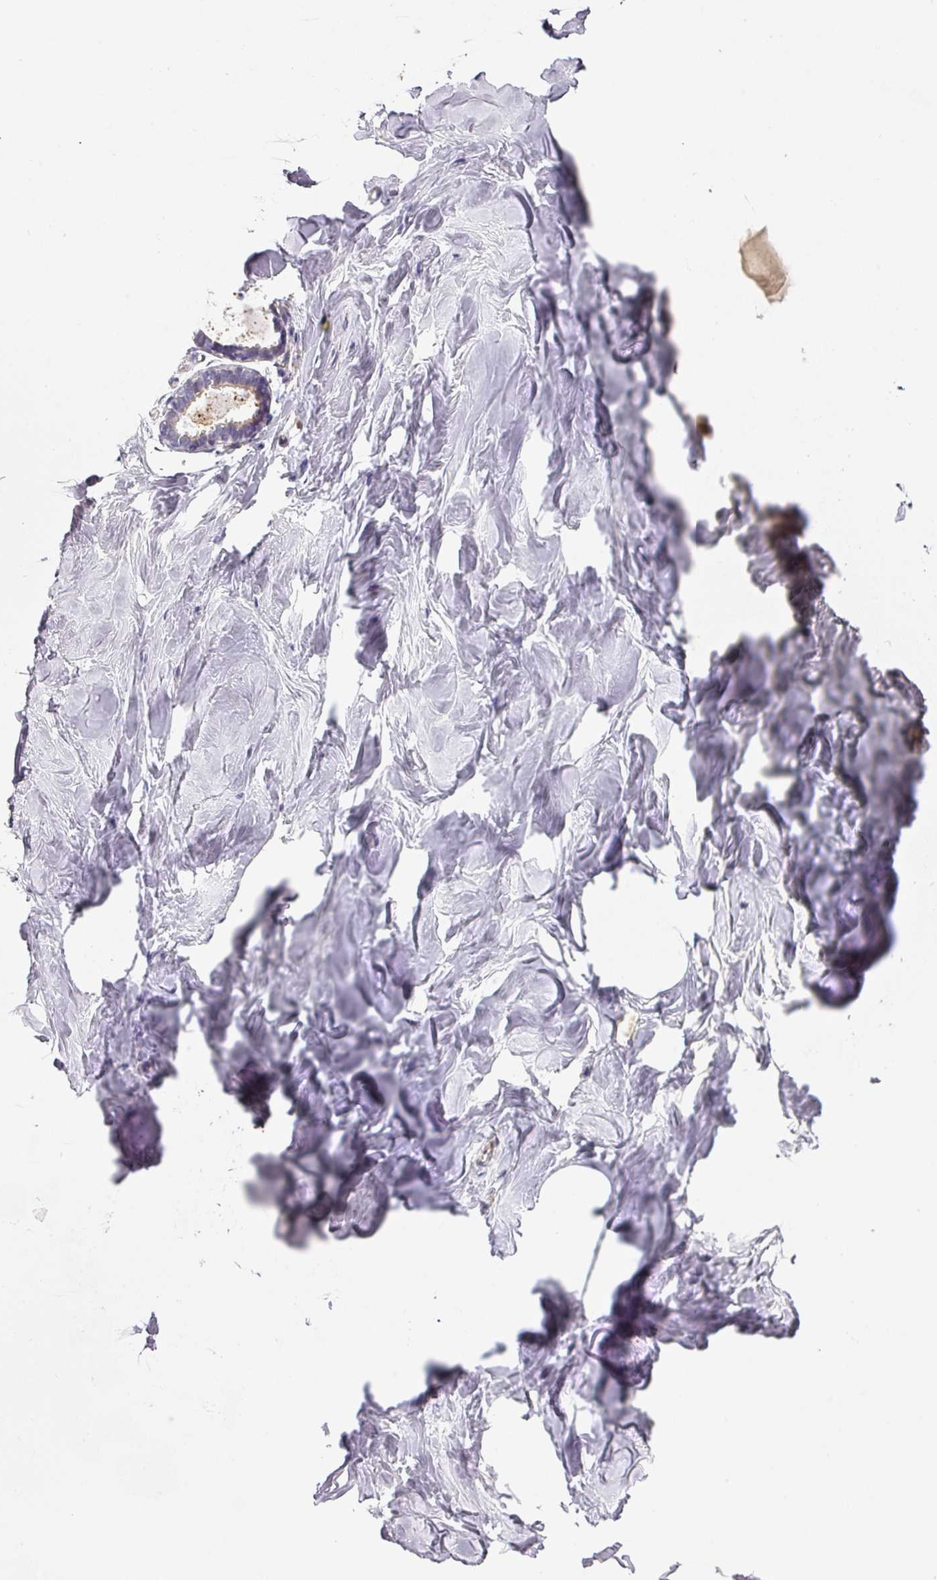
{"staining": {"intensity": "negative", "quantity": "none", "location": "none"}, "tissue": "breast", "cell_type": "Adipocytes", "image_type": "normal", "snomed": [{"axis": "morphology", "description": "Normal tissue, NOS"}, {"axis": "topography", "description": "Breast"}], "caption": "Immunohistochemical staining of normal human breast exhibits no significant expression in adipocytes.", "gene": "TARM1", "patient": {"sex": "female", "age": 23}}